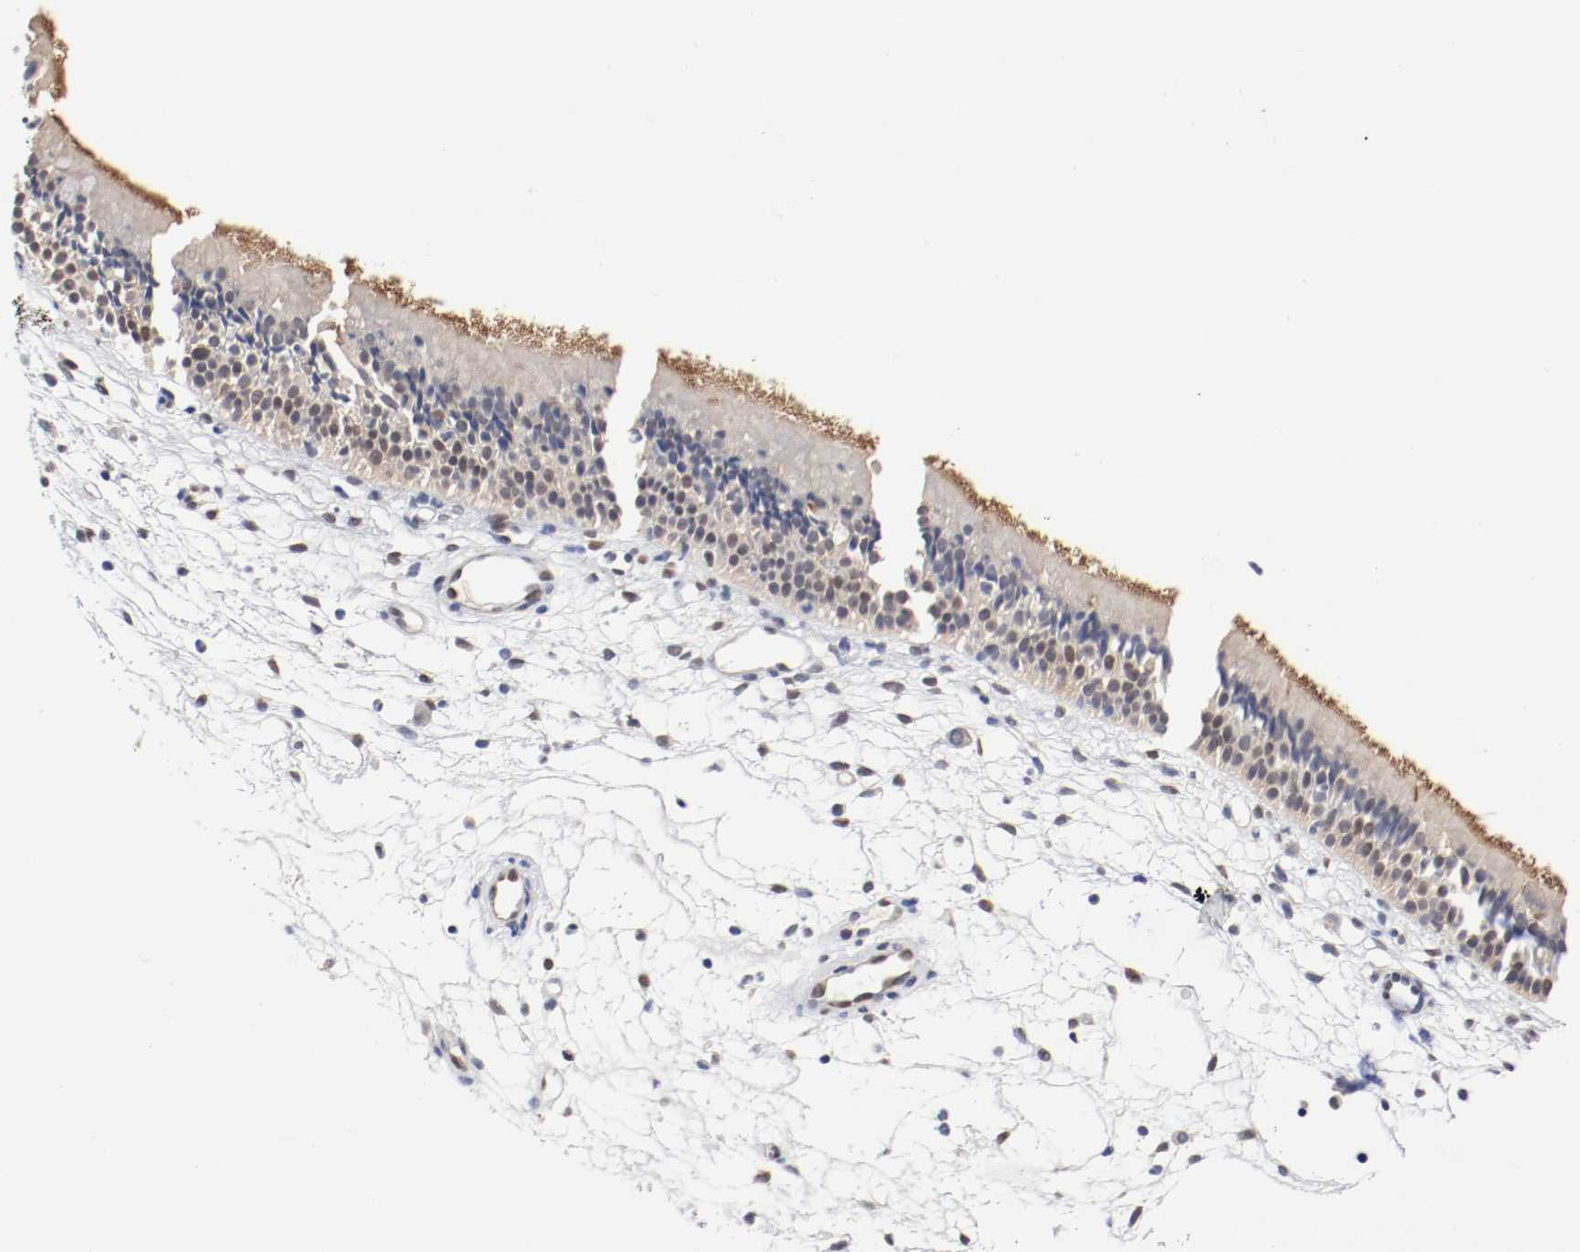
{"staining": {"intensity": "moderate", "quantity": ">75%", "location": "cytoplasmic/membranous,nuclear"}, "tissue": "nasopharynx", "cell_type": "Respiratory epithelial cells", "image_type": "normal", "snomed": [{"axis": "morphology", "description": "Normal tissue, NOS"}, {"axis": "topography", "description": "Nasopharynx"}], "caption": "Immunohistochemistry micrograph of benign nasopharynx stained for a protein (brown), which exhibits medium levels of moderate cytoplasmic/membranous,nuclear expression in about >75% of respiratory epithelial cells.", "gene": "FOSL2", "patient": {"sex": "female", "age": 54}}